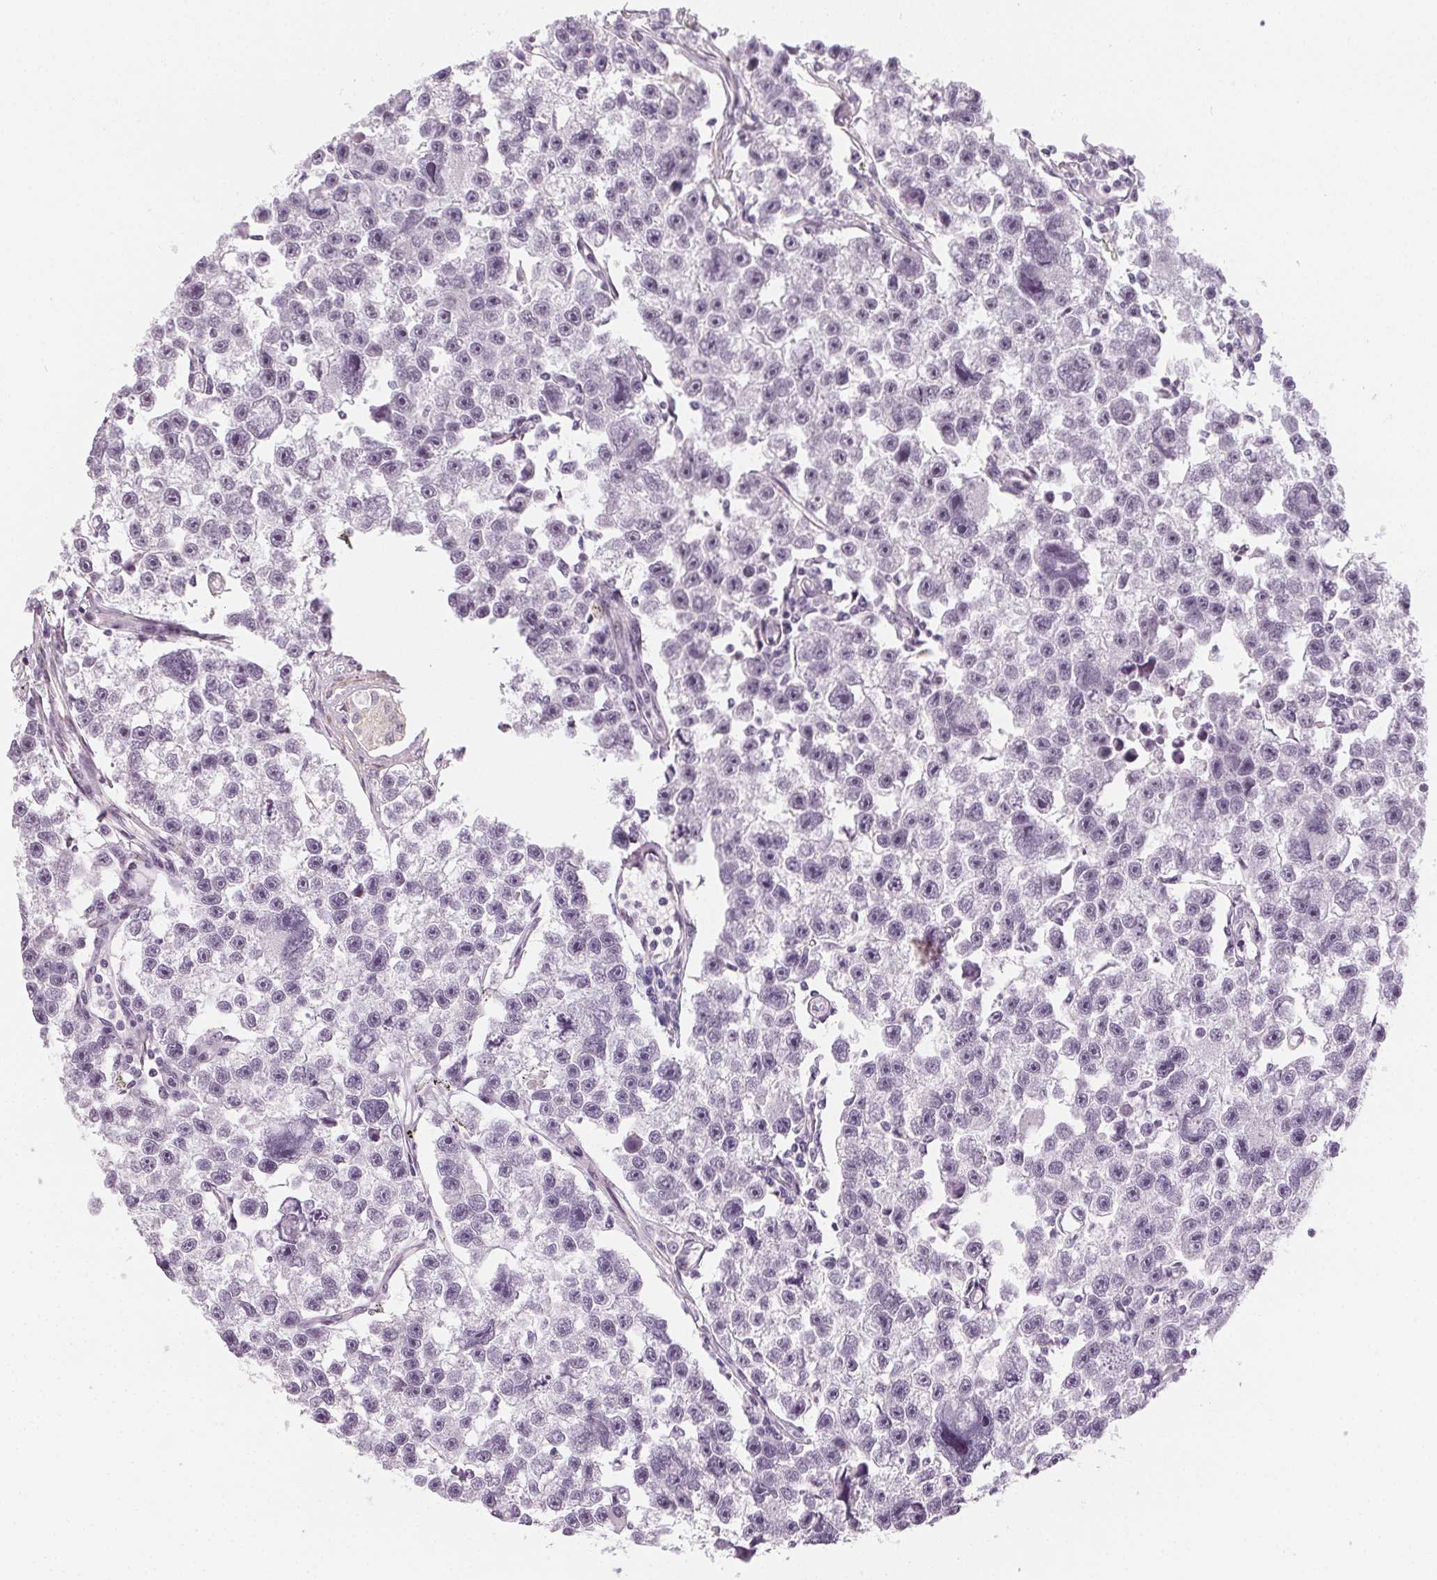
{"staining": {"intensity": "negative", "quantity": "none", "location": "none"}, "tissue": "testis cancer", "cell_type": "Tumor cells", "image_type": "cancer", "snomed": [{"axis": "morphology", "description": "Seminoma, NOS"}, {"axis": "topography", "description": "Testis"}], "caption": "High power microscopy histopathology image of an IHC histopathology image of testis cancer, revealing no significant staining in tumor cells.", "gene": "CCDC96", "patient": {"sex": "male", "age": 26}}